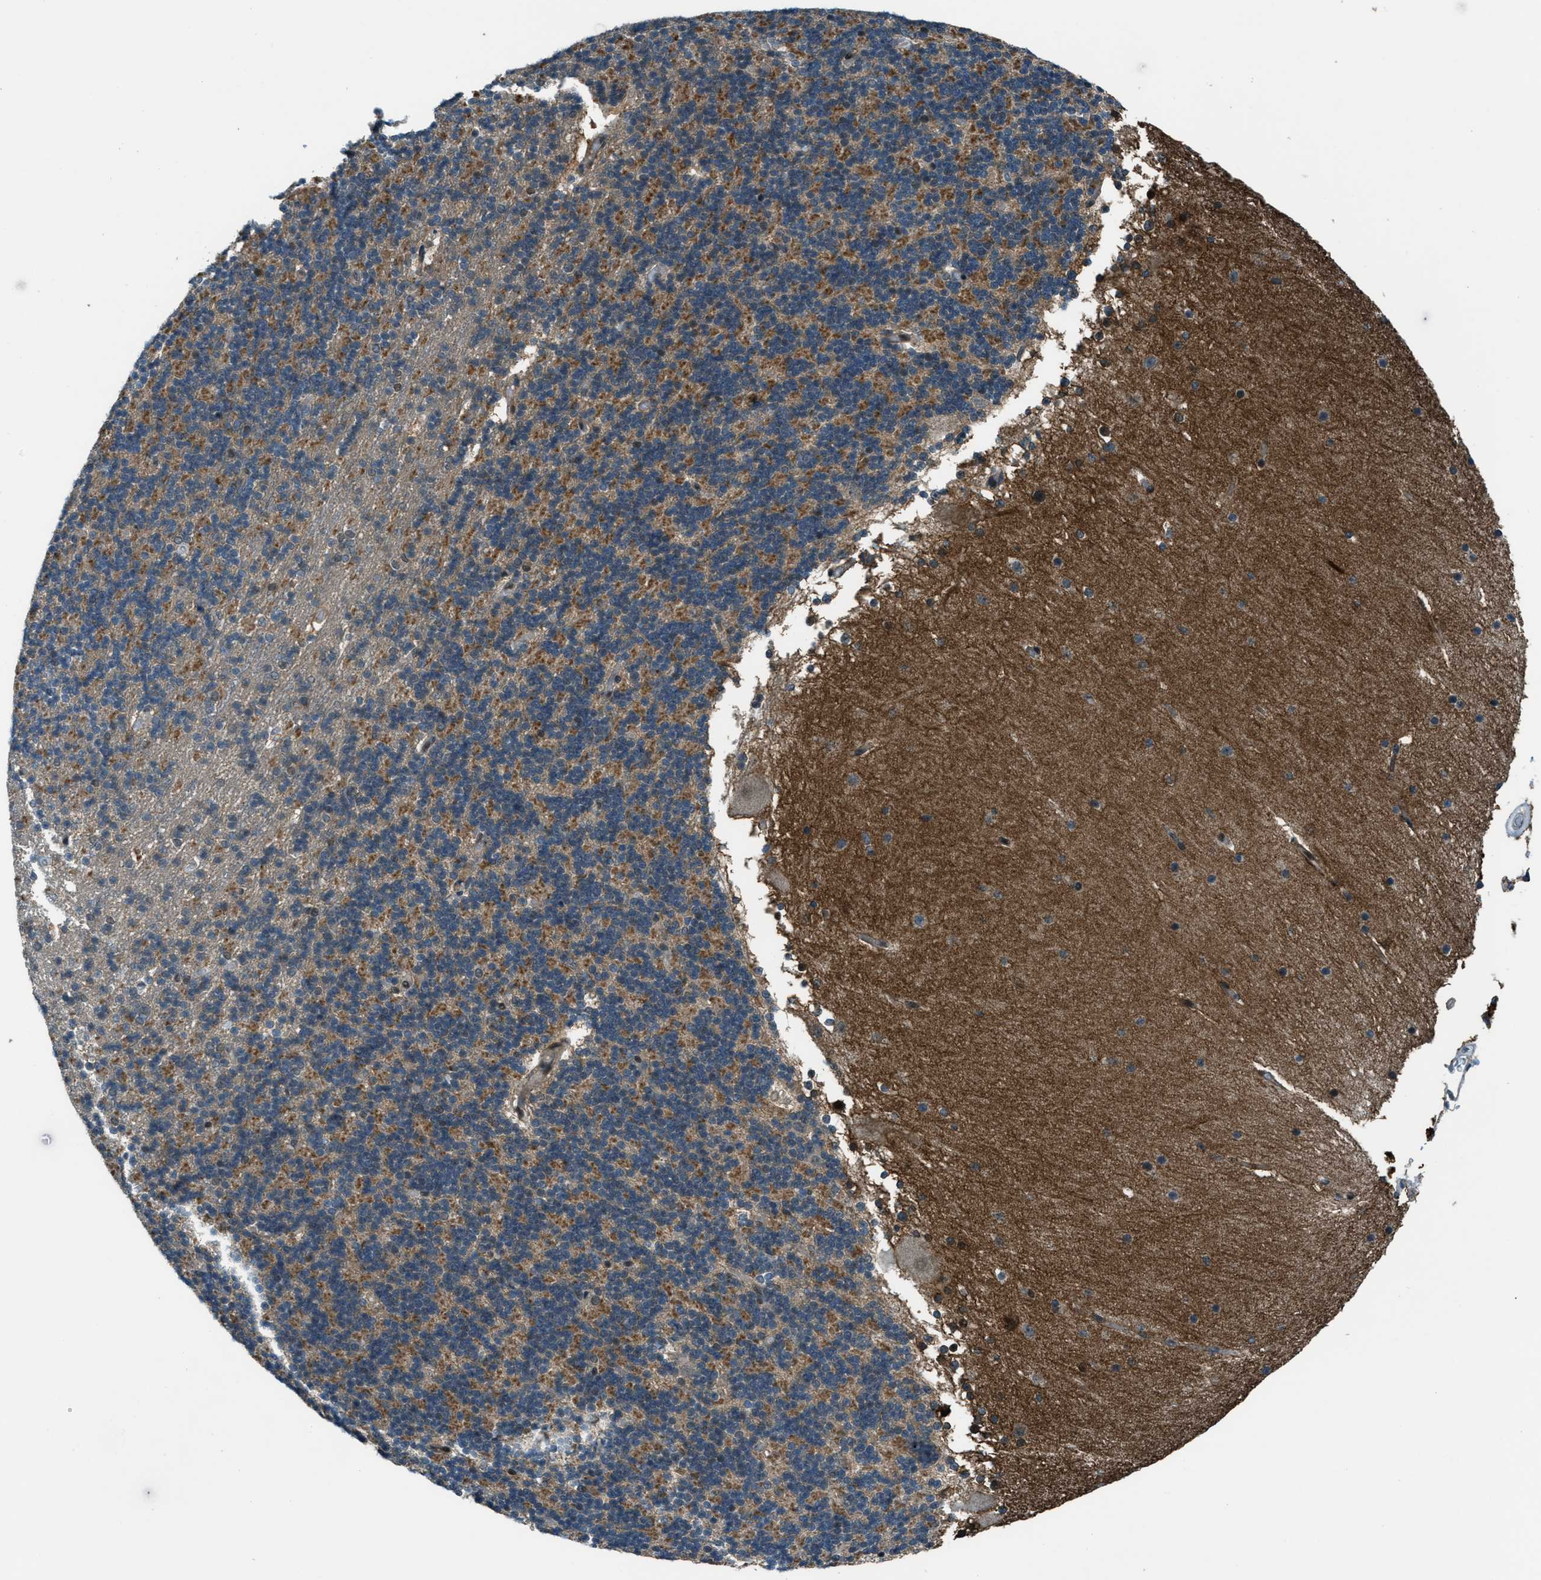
{"staining": {"intensity": "moderate", "quantity": "25%-75%", "location": "cytoplasmic/membranous"}, "tissue": "cerebellum", "cell_type": "Cells in granular layer", "image_type": "normal", "snomed": [{"axis": "morphology", "description": "Normal tissue, NOS"}, {"axis": "topography", "description": "Cerebellum"}], "caption": "Immunohistochemistry histopathology image of unremarkable cerebellum: human cerebellum stained using immunohistochemistry (IHC) demonstrates medium levels of moderate protein expression localized specifically in the cytoplasmic/membranous of cells in granular layer, appearing as a cytoplasmic/membranous brown color.", "gene": "NPEPL1", "patient": {"sex": "female", "age": 19}}